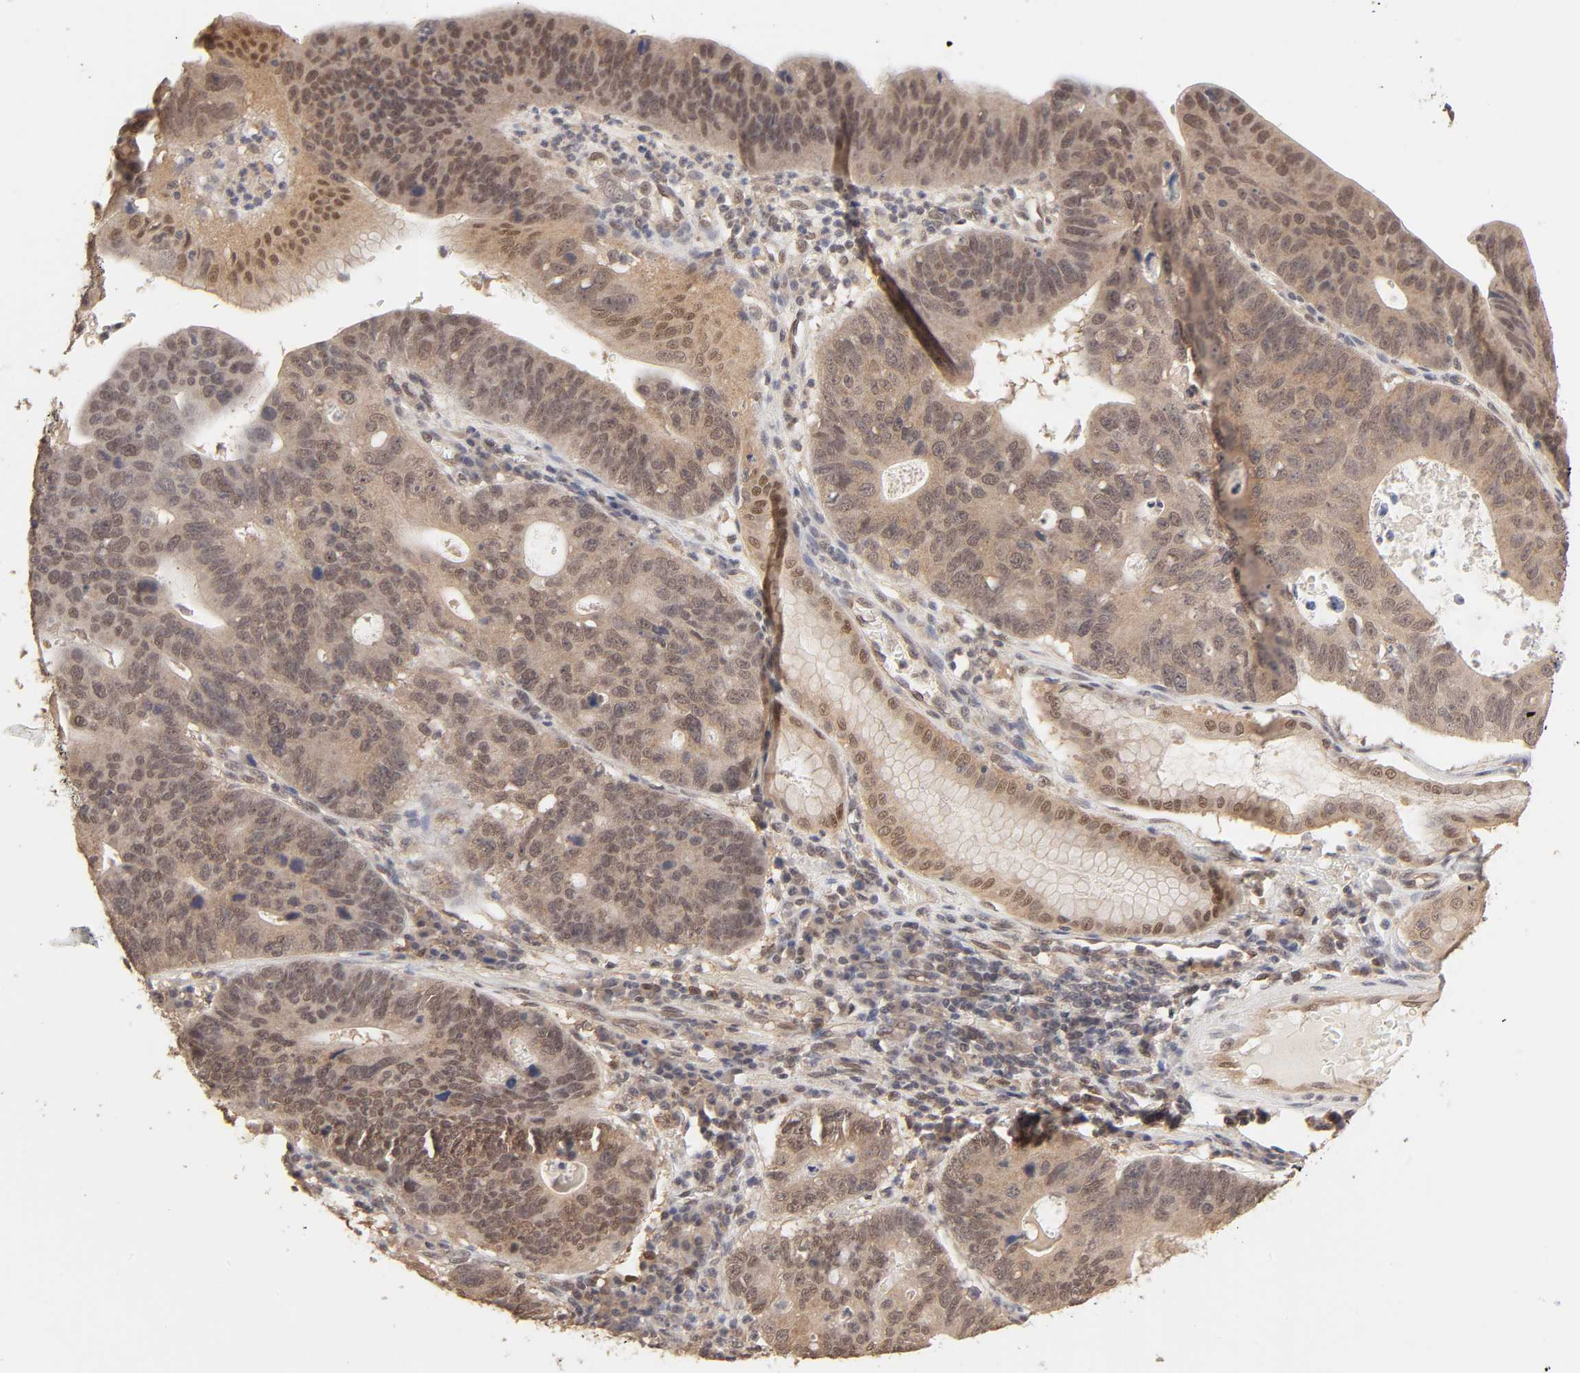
{"staining": {"intensity": "moderate", "quantity": ">75%", "location": "cytoplasmic/membranous"}, "tissue": "stomach cancer", "cell_type": "Tumor cells", "image_type": "cancer", "snomed": [{"axis": "morphology", "description": "Adenocarcinoma, NOS"}, {"axis": "topography", "description": "Stomach"}], "caption": "Adenocarcinoma (stomach) stained with a brown dye displays moderate cytoplasmic/membranous positive positivity in approximately >75% of tumor cells.", "gene": "MAPK1", "patient": {"sex": "male", "age": 59}}